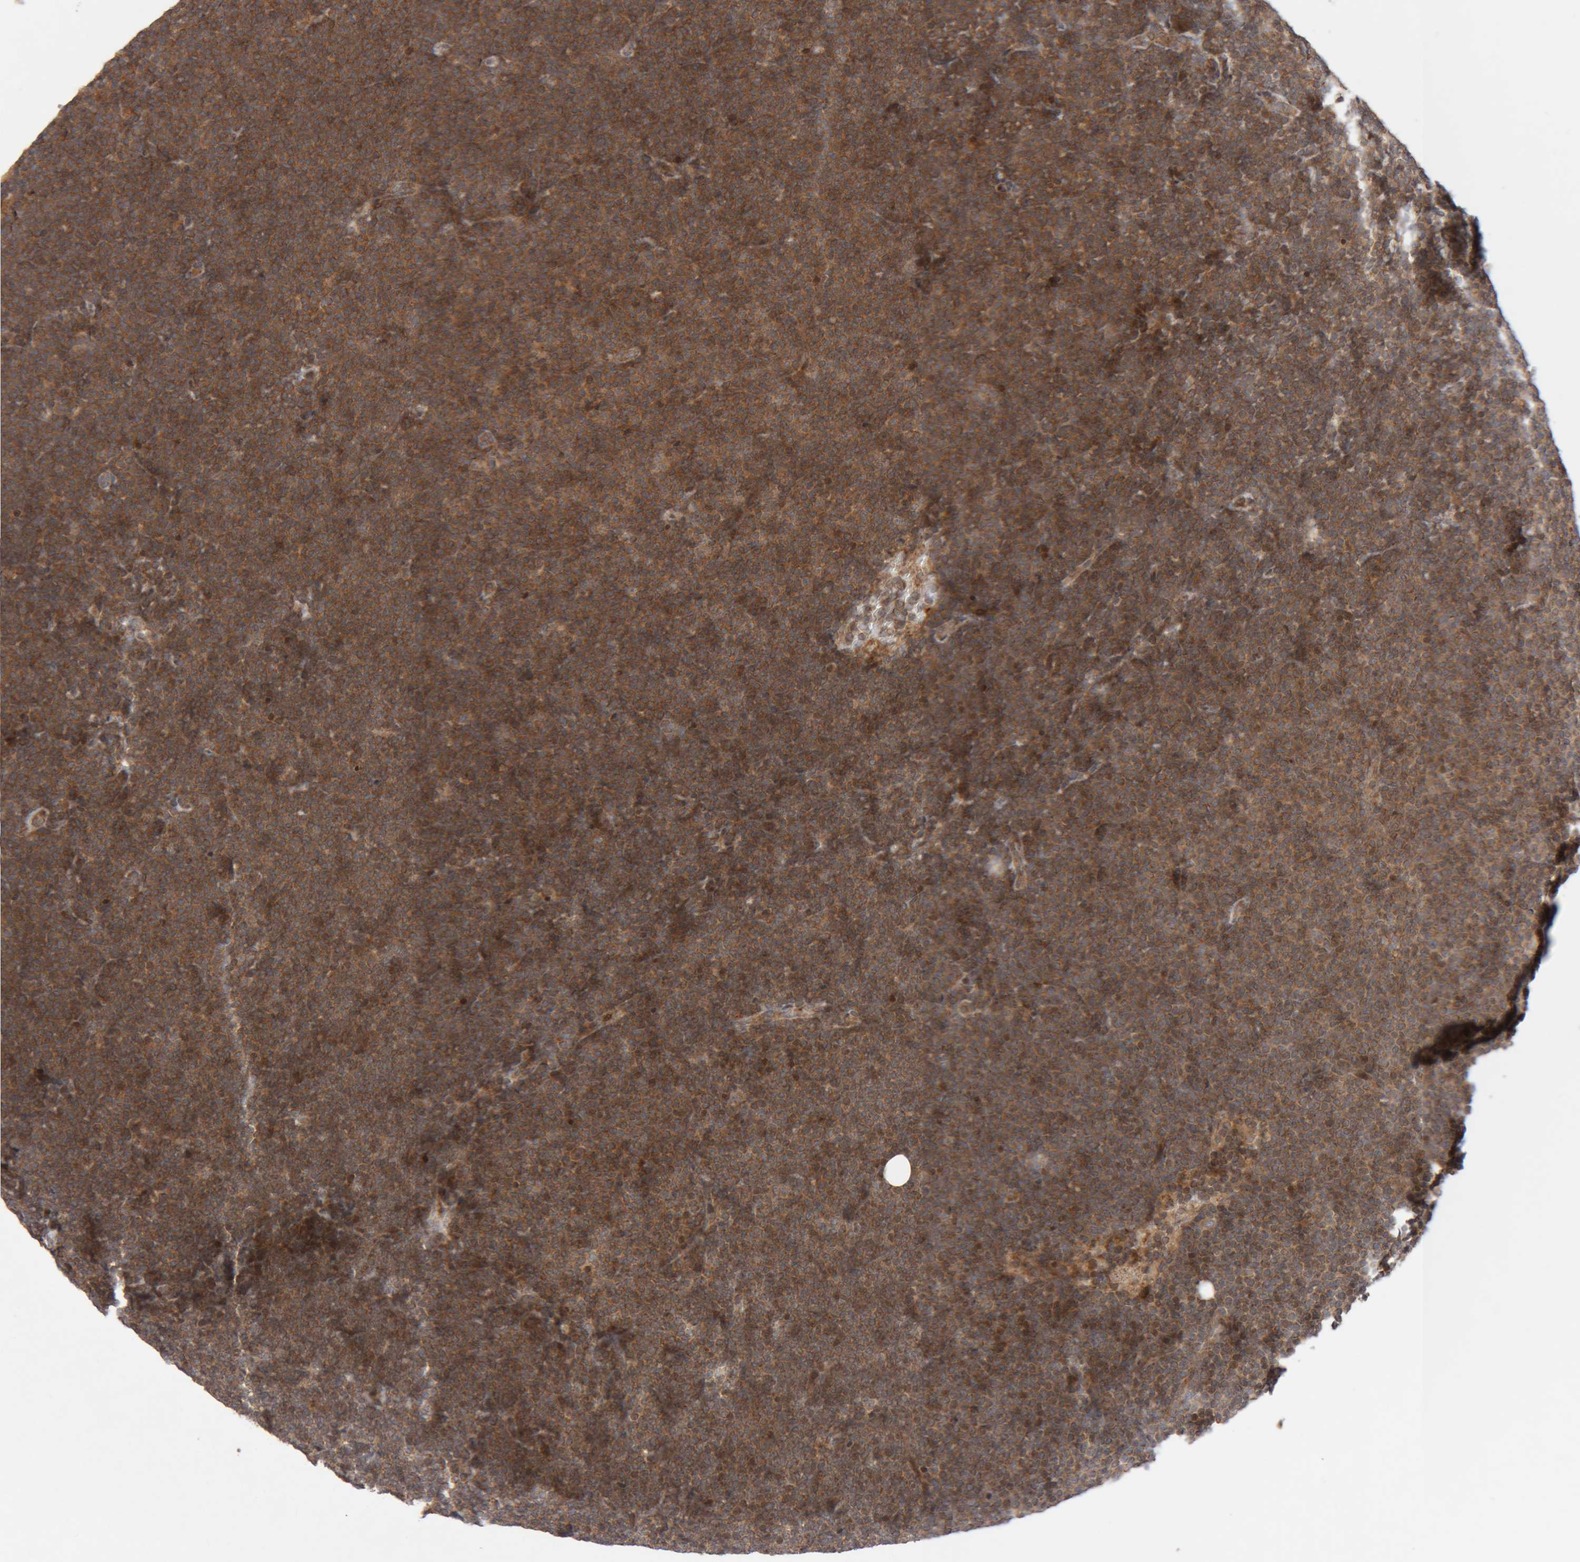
{"staining": {"intensity": "moderate", "quantity": ">75%", "location": "cytoplasmic/membranous"}, "tissue": "lymphoma", "cell_type": "Tumor cells", "image_type": "cancer", "snomed": [{"axis": "morphology", "description": "Malignant lymphoma, non-Hodgkin's type, Low grade"}, {"axis": "topography", "description": "Lymph node"}], "caption": "The micrograph exhibits staining of lymphoma, revealing moderate cytoplasmic/membranous protein staining (brown color) within tumor cells. The protein of interest is shown in brown color, while the nuclei are stained blue.", "gene": "KIF21B", "patient": {"sex": "female", "age": 53}}